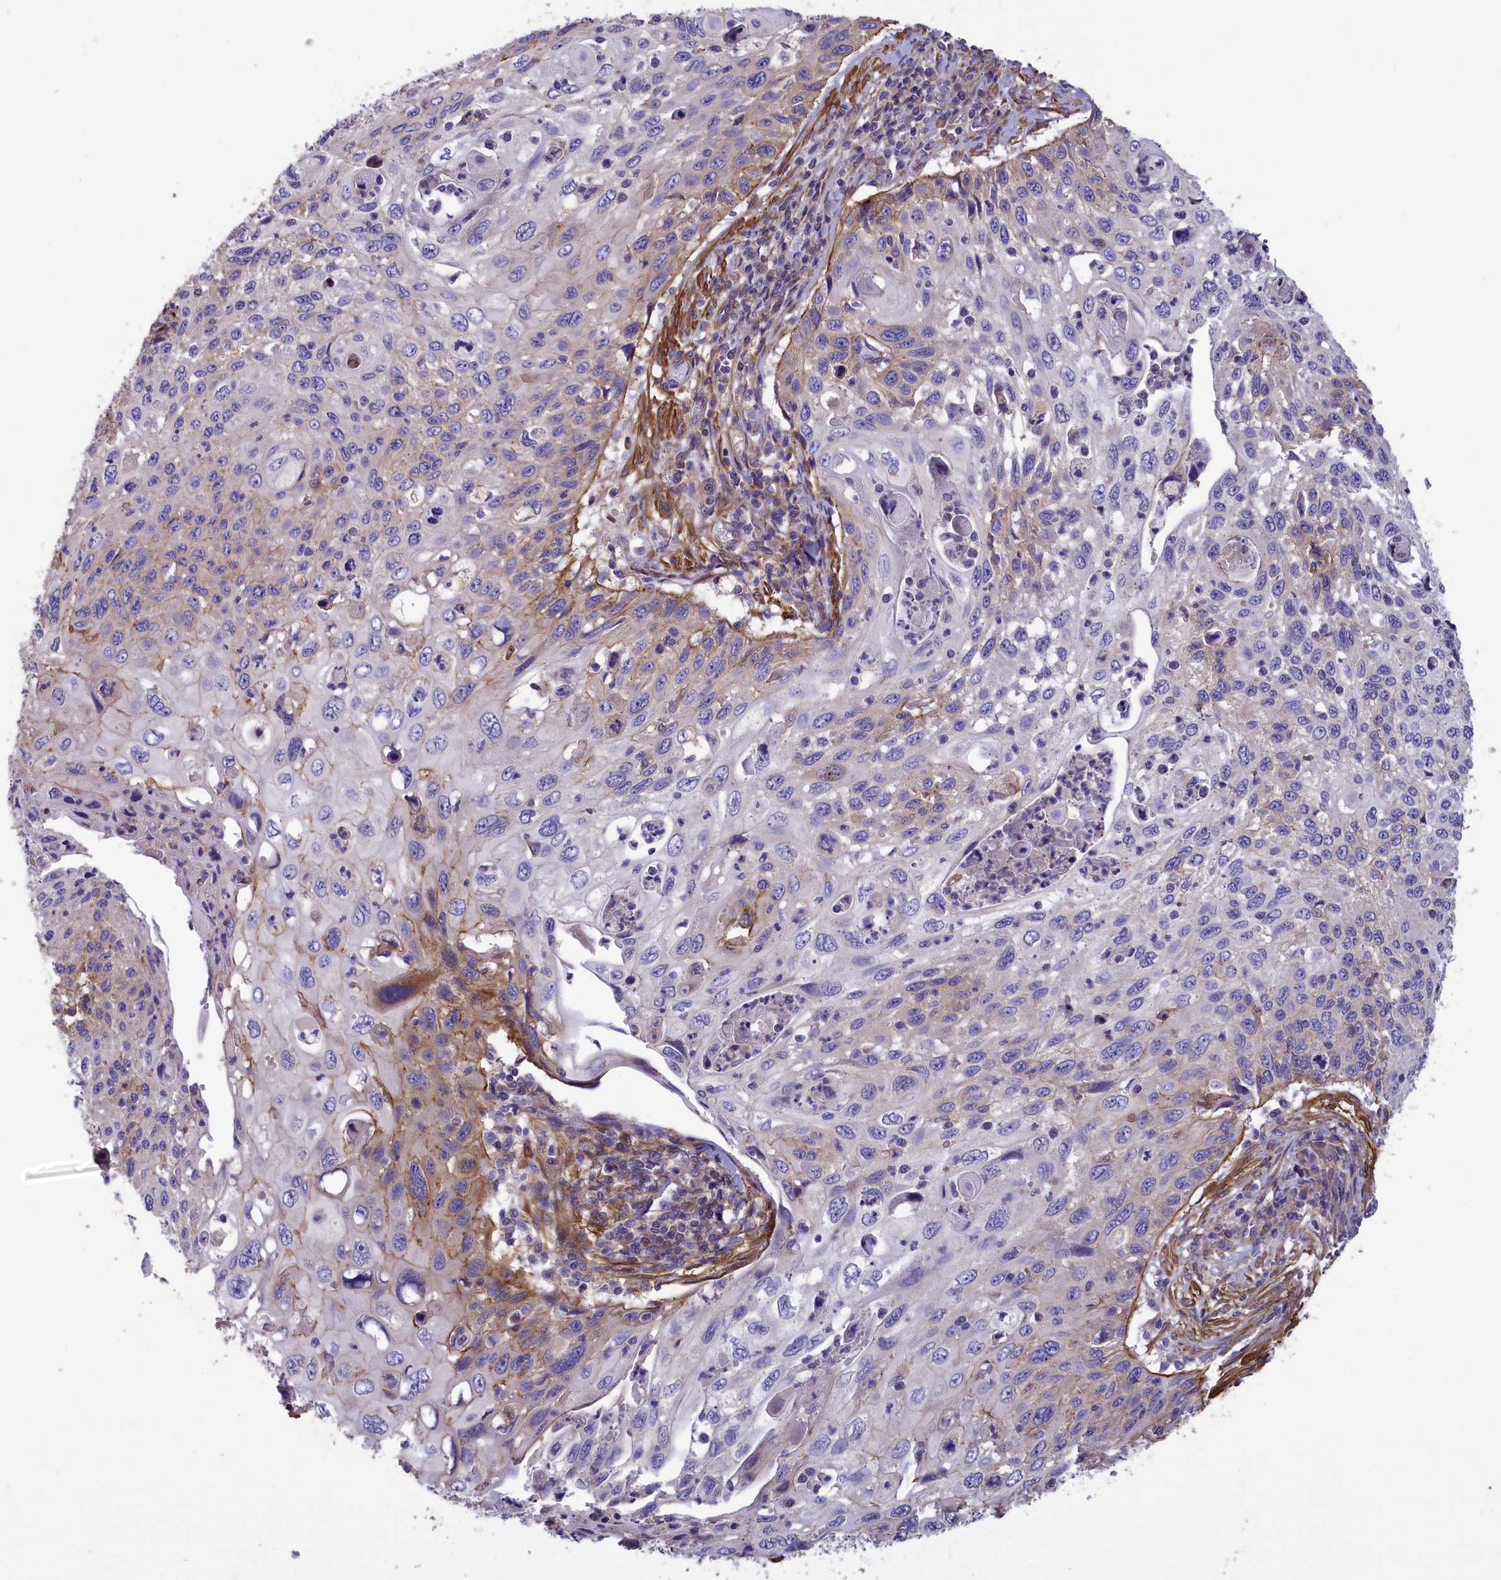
{"staining": {"intensity": "weak", "quantity": "<25%", "location": "cytoplasmic/membranous"}, "tissue": "cervical cancer", "cell_type": "Tumor cells", "image_type": "cancer", "snomed": [{"axis": "morphology", "description": "Squamous cell carcinoma, NOS"}, {"axis": "topography", "description": "Cervix"}], "caption": "High magnification brightfield microscopy of squamous cell carcinoma (cervical) stained with DAB (3,3'-diaminobenzidine) (brown) and counterstained with hematoxylin (blue): tumor cells show no significant staining. (DAB immunohistochemistry (IHC) with hematoxylin counter stain).", "gene": "AMDHD2", "patient": {"sex": "female", "age": 70}}